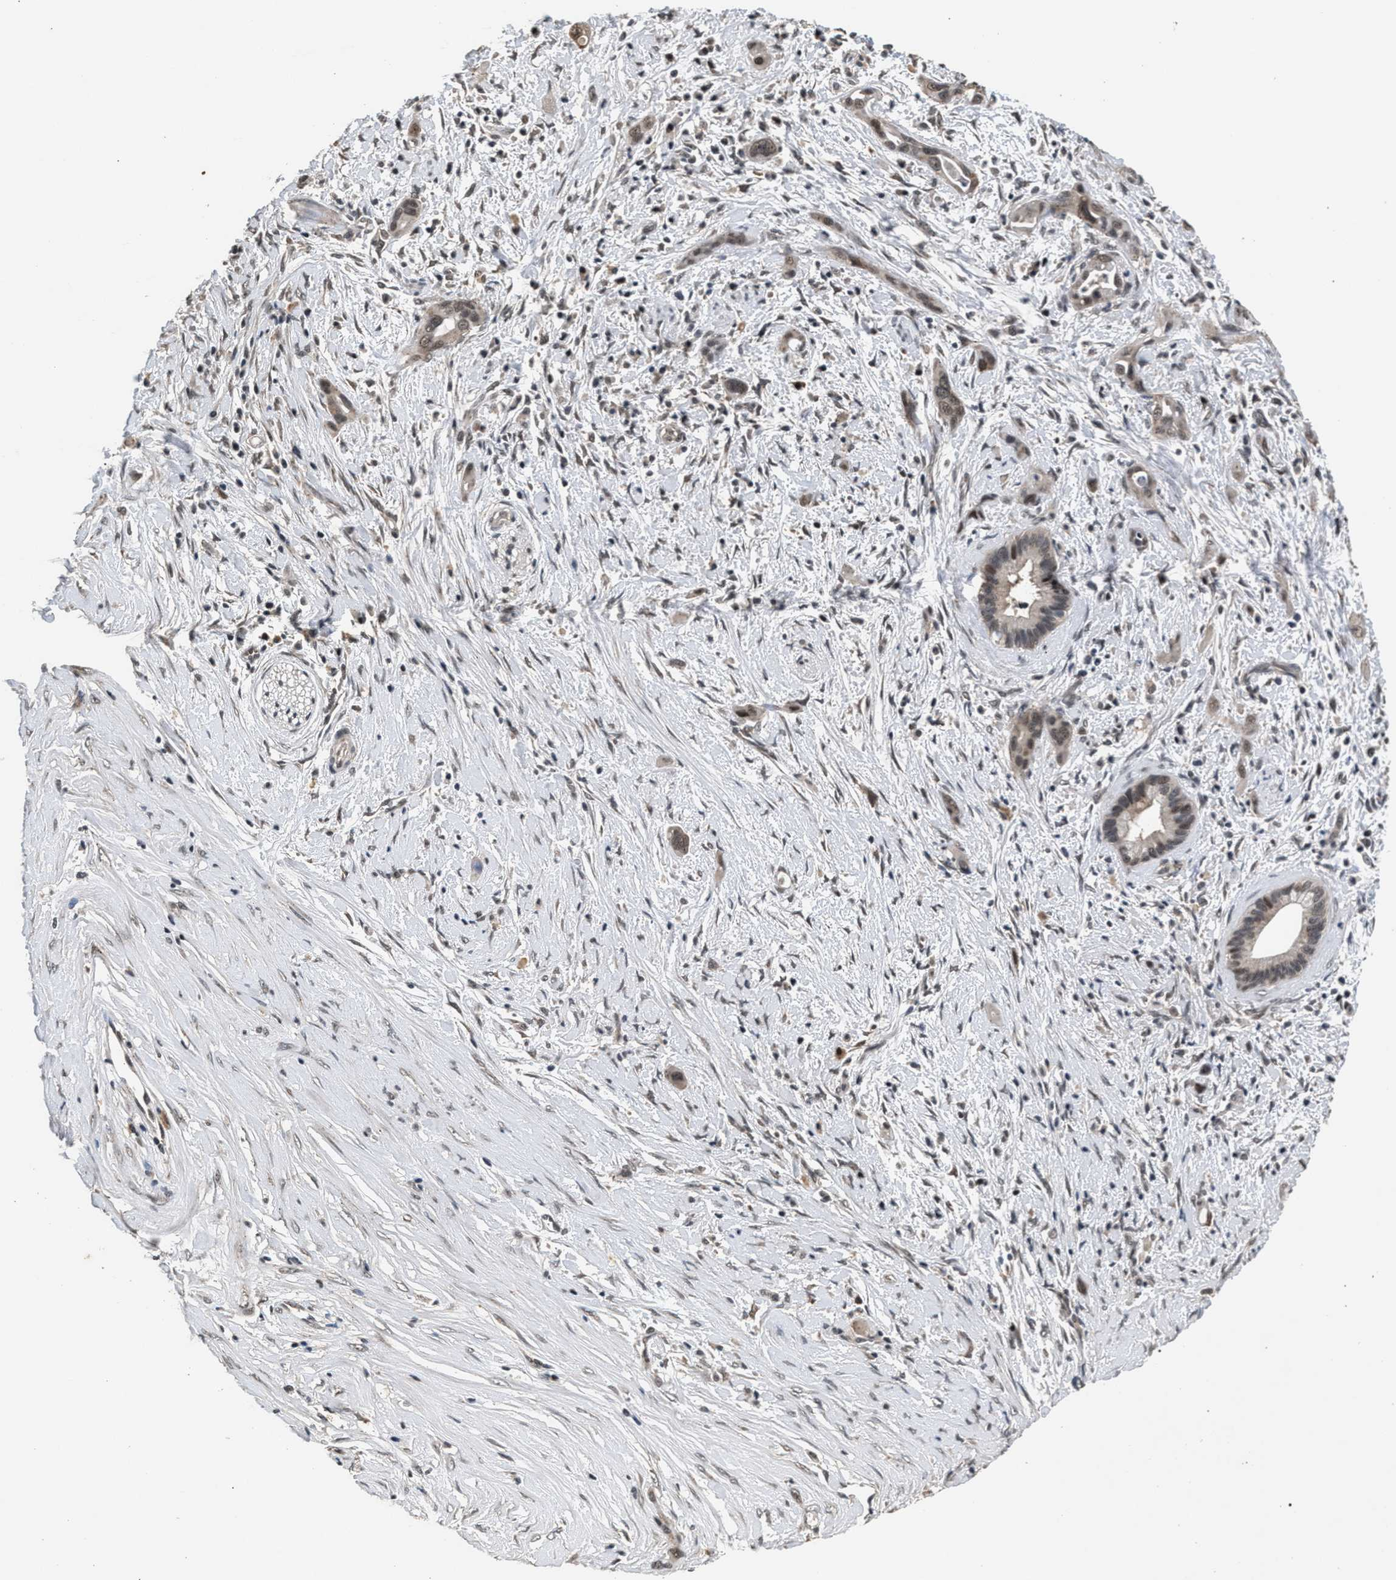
{"staining": {"intensity": "weak", "quantity": "25%-75%", "location": "cytoplasmic/membranous,nuclear"}, "tissue": "pancreatic cancer", "cell_type": "Tumor cells", "image_type": "cancer", "snomed": [{"axis": "morphology", "description": "Adenocarcinoma, NOS"}, {"axis": "topography", "description": "Pancreas"}], "caption": "Tumor cells demonstrate weak cytoplasmic/membranous and nuclear staining in about 25%-75% of cells in pancreatic cancer.", "gene": "RBM33", "patient": {"sex": "male", "age": 59}}